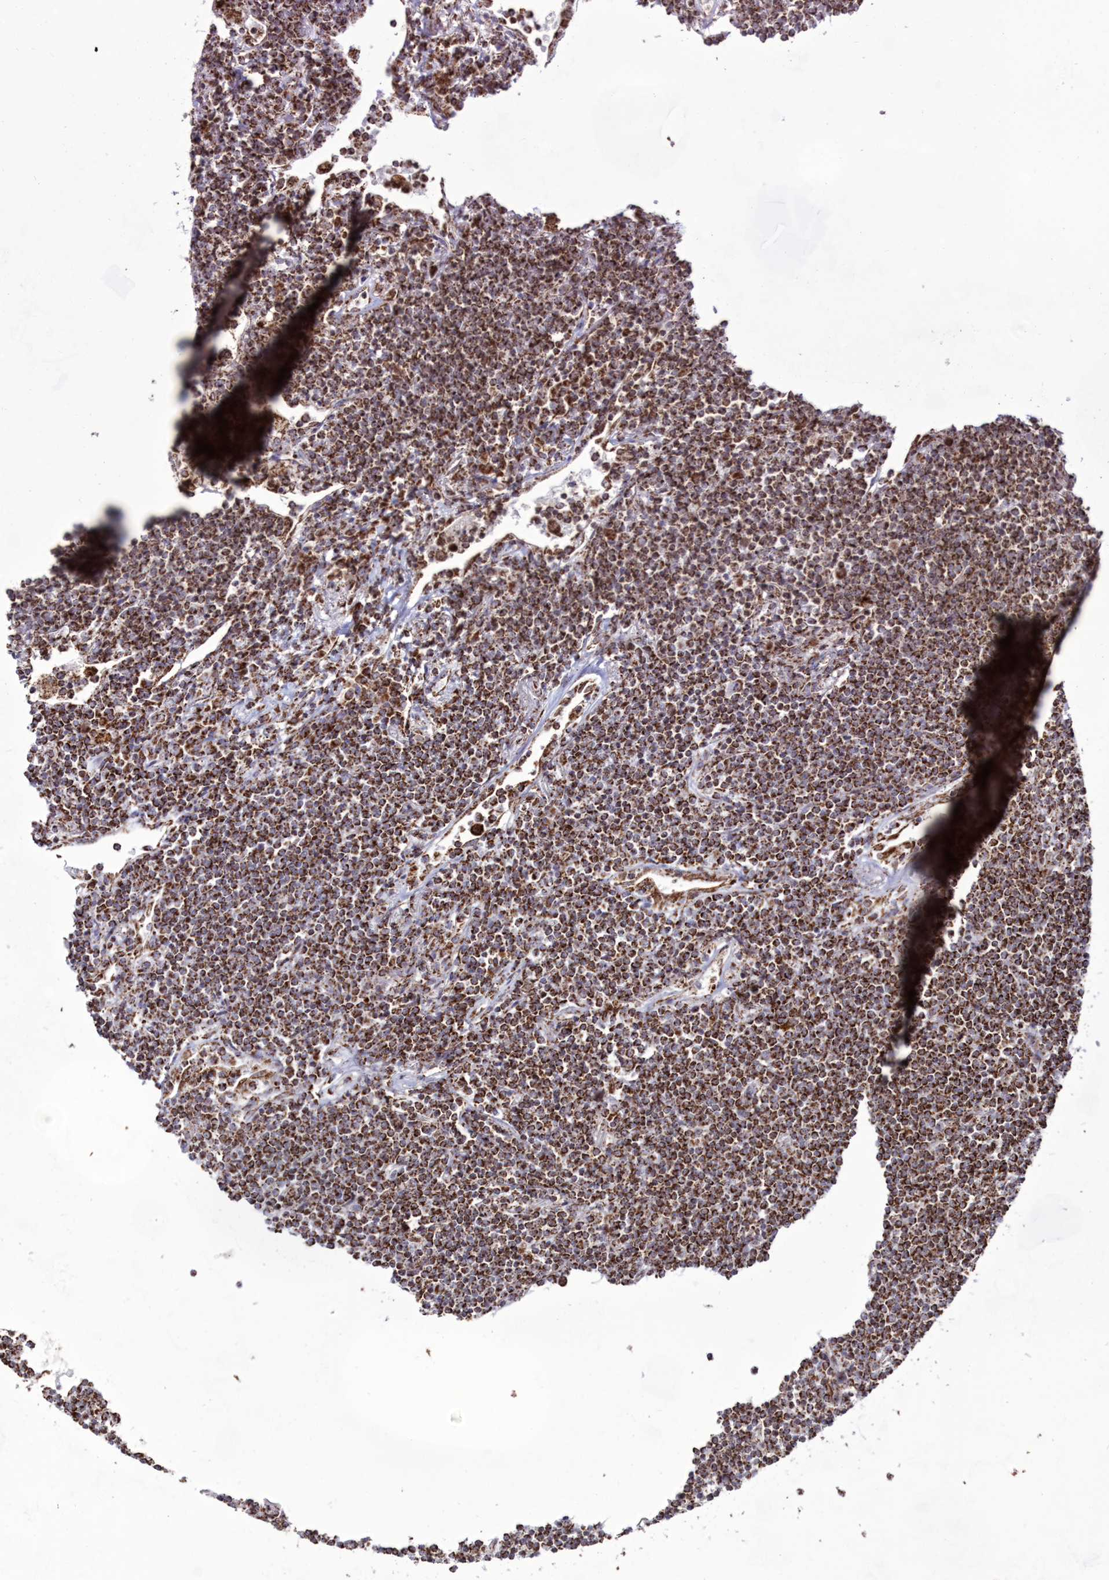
{"staining": {"intensity": "moderate", "quantity": ">75%", "location": "cytoplasmic/membranous"}, "tissue": "lymphoma", "cell_type": "Tumor cells", "image_type": "cancer", "snomed": [{"axis": "morphology", "description": "Malignant lymphoma, non-Hodgkin's type, Low grade"}, {"axis": "topography", "description": "Lung"}], "caption": "This photomicrograph demonstrates IHC staining of human lymphoma, with medium moderate cytoplasmic/membranous staining in approximately >75% of tumor cells.", "gene": "HADHB", "patient": {"sex": "female", "age": 71}}